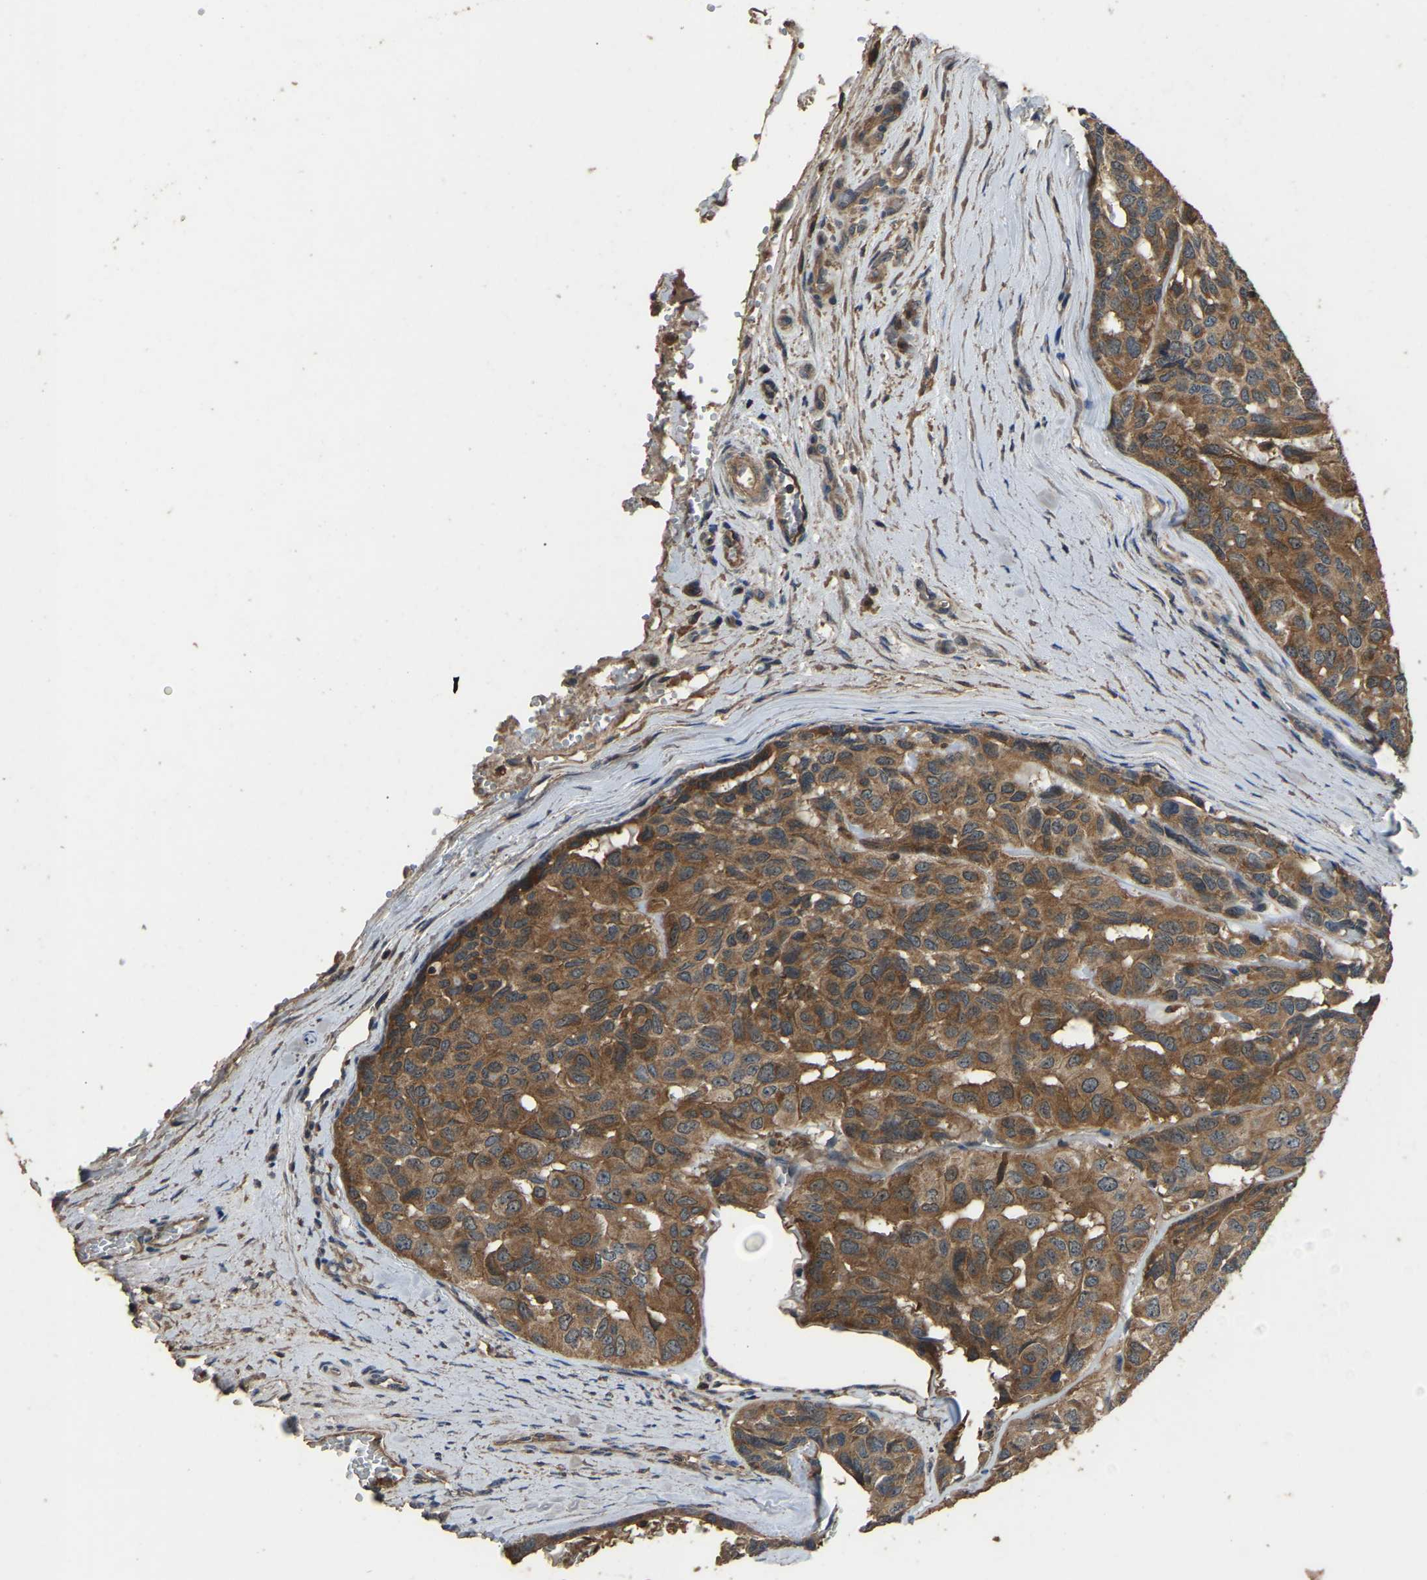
{"staining": {"intensity": "moderate", "quantity": ">75%", "location": "cytoplasmic/membranous"}, "tissue": "head and neck cancer", "cell_type": "Tumor cells", "image_type": "cancer", "snomed": [{"axis": "morphology", "description": "Adenocarcinoma, NOS"}, {"axis": "topography", "description": "Salivary gland, NOS"}, {"axis": "topography", "description": "Head-Neck"}], "caption": "Adenocarcinoma (head and neck) stained for a protein exhibits moderate cytoplasmic/membranous positivity in tumor cells. The protein is stained brown, and the nuclei are stained in blue (DAB IHC with brightfield microscopy, high magnification).", "gene": "FHIT", "patient": {"sex": "female", "age": 76}}